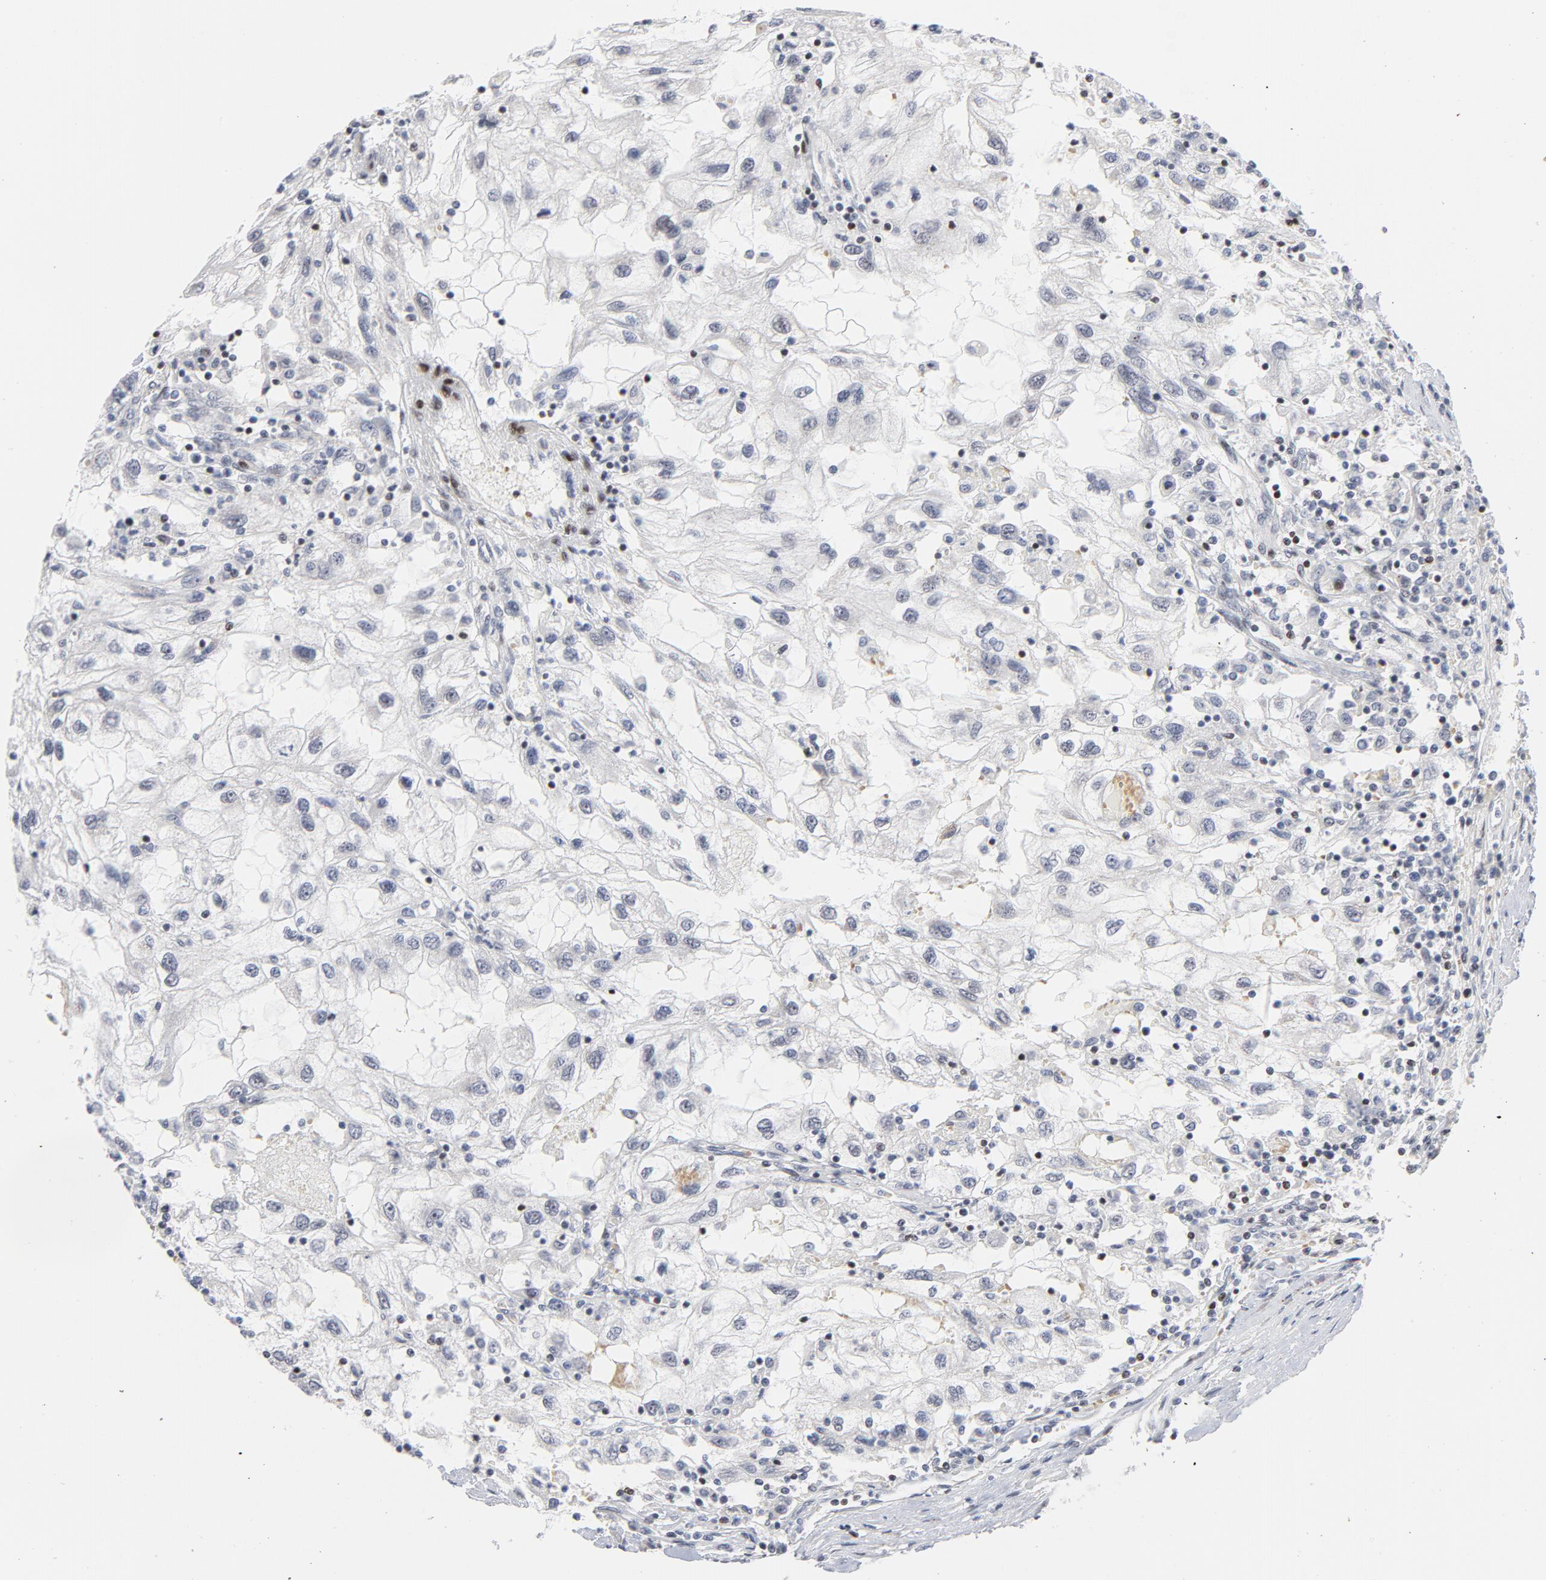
{"staining": {"intensity": "weak", "quantity": "<25%", "location": "nuclear"}, "tissue": "renal cancer", "cell_type": "Tumor cells", "image_type": "cancer", "snomed": [{"axis": "morphology", "description": "Normal tissue, NOS"}, {"axis": "morphology", "description": "Adenocarcinoma, NOS"}, {"axis": "topography", "description": "Kidney"}], "caption": "Immunohistochemistry (IHC) micrograph of neoplastic tissue: adenocarcinoma (renal) stained with DAB (3,3'-diaminobenzidine) exhibits no significant protein expression in tumor cells. The staining is performed using DAB (3,3'-diaminobenzidine) brown chromogen with nuclei counter-stained in using hematoxylin.", "gene": "NFIC", "patient": {"sex": "male", "age": 71}}